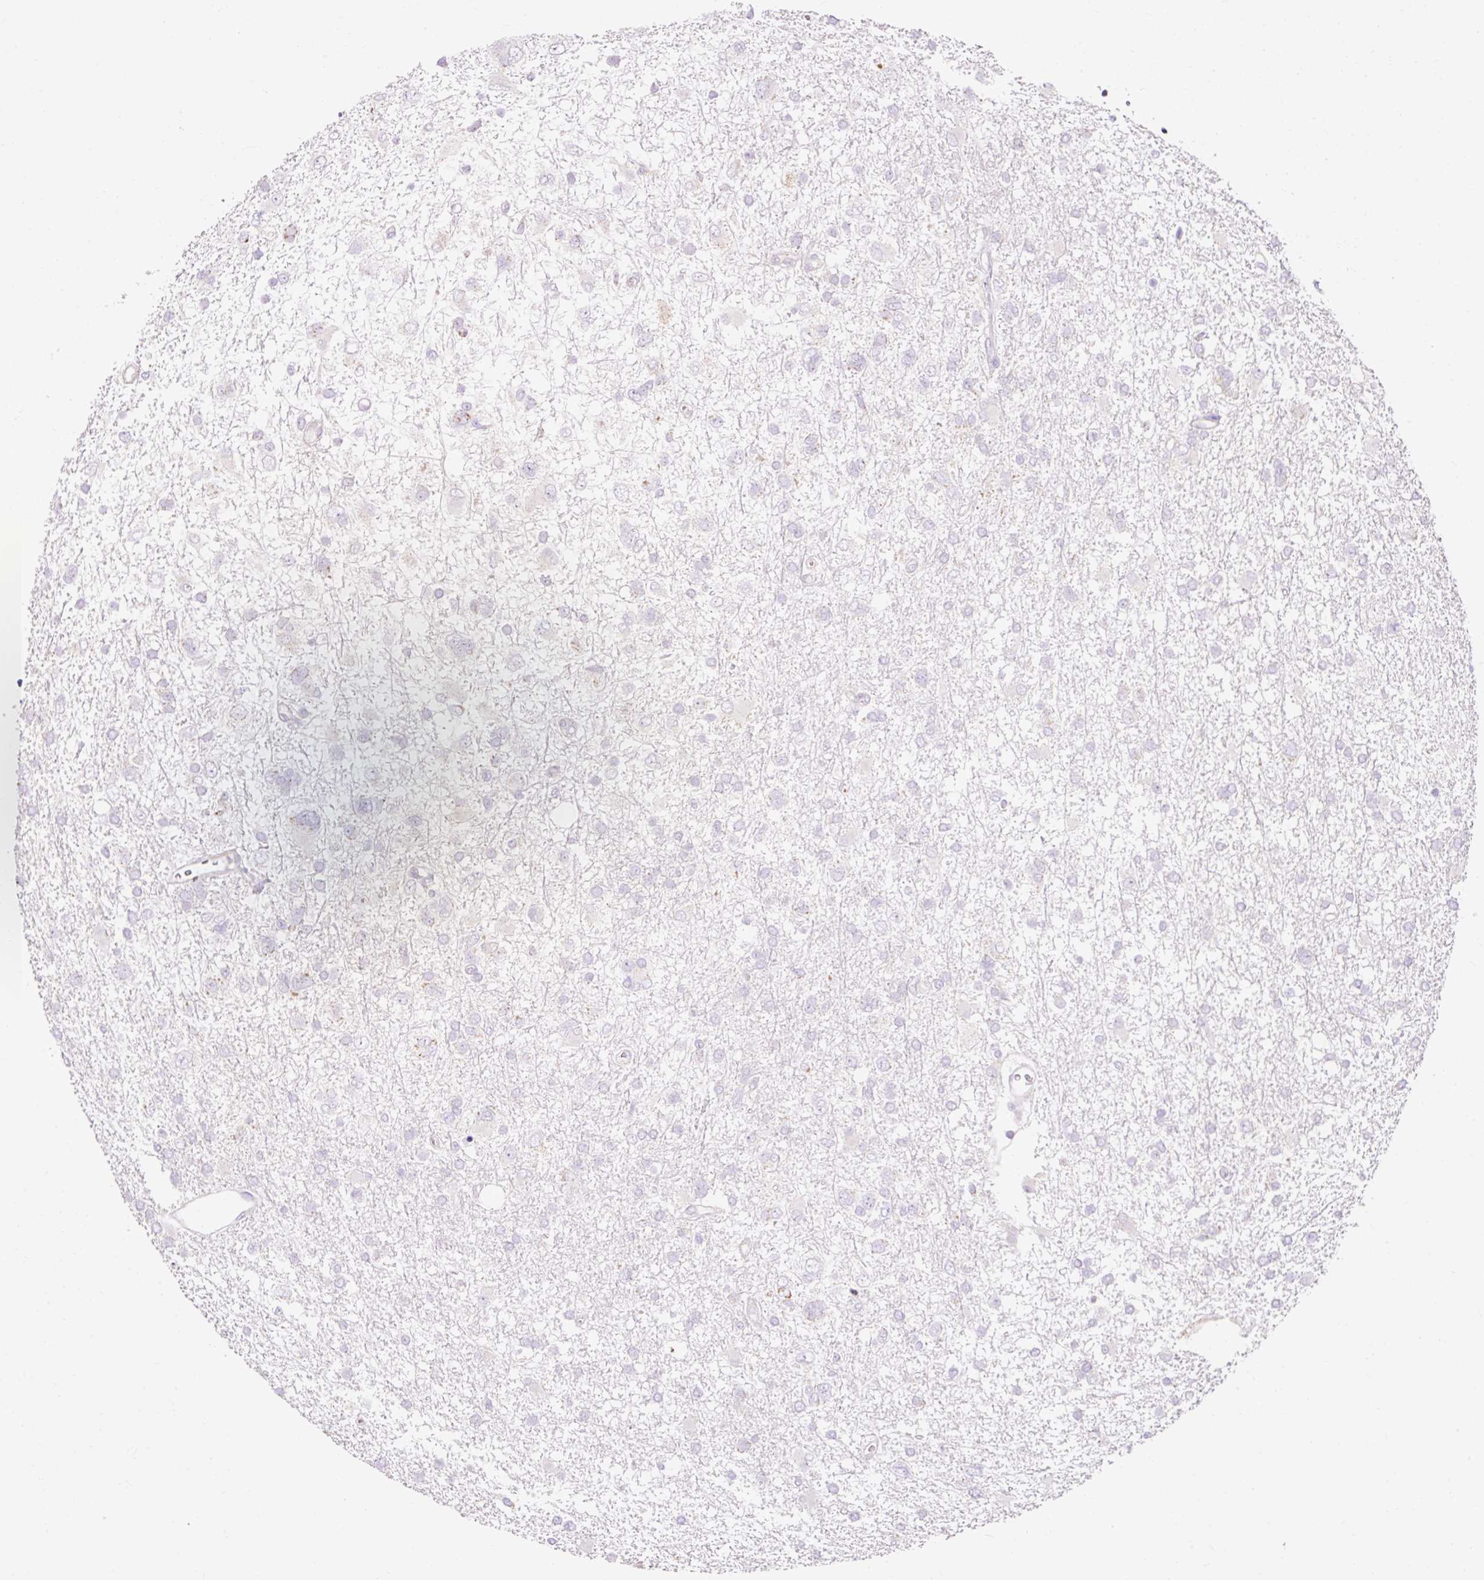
{"staining": {"intensity": "negative", "quantity": "none", "location": "none"}, "tissue": "glioma", "cell_type": "Tumor cells", "image_type": "cancer", "snomed": [{"axis": "morphology", "description": "Glioma, malignant, High grade"}, {"axis": "topography", "description": "Brain"}], "caption": "Immunohistochemical staining of malignant high-grade glioma displays no significant positivity in tumor cells. The staining was performed using DAB to visualize the protein expression in brown, while the nuclei were stained in blue with hematoxylin (Magnification: 20x).", "gene": "IMMT", "patient": {"sex": "male", "age": 61}}